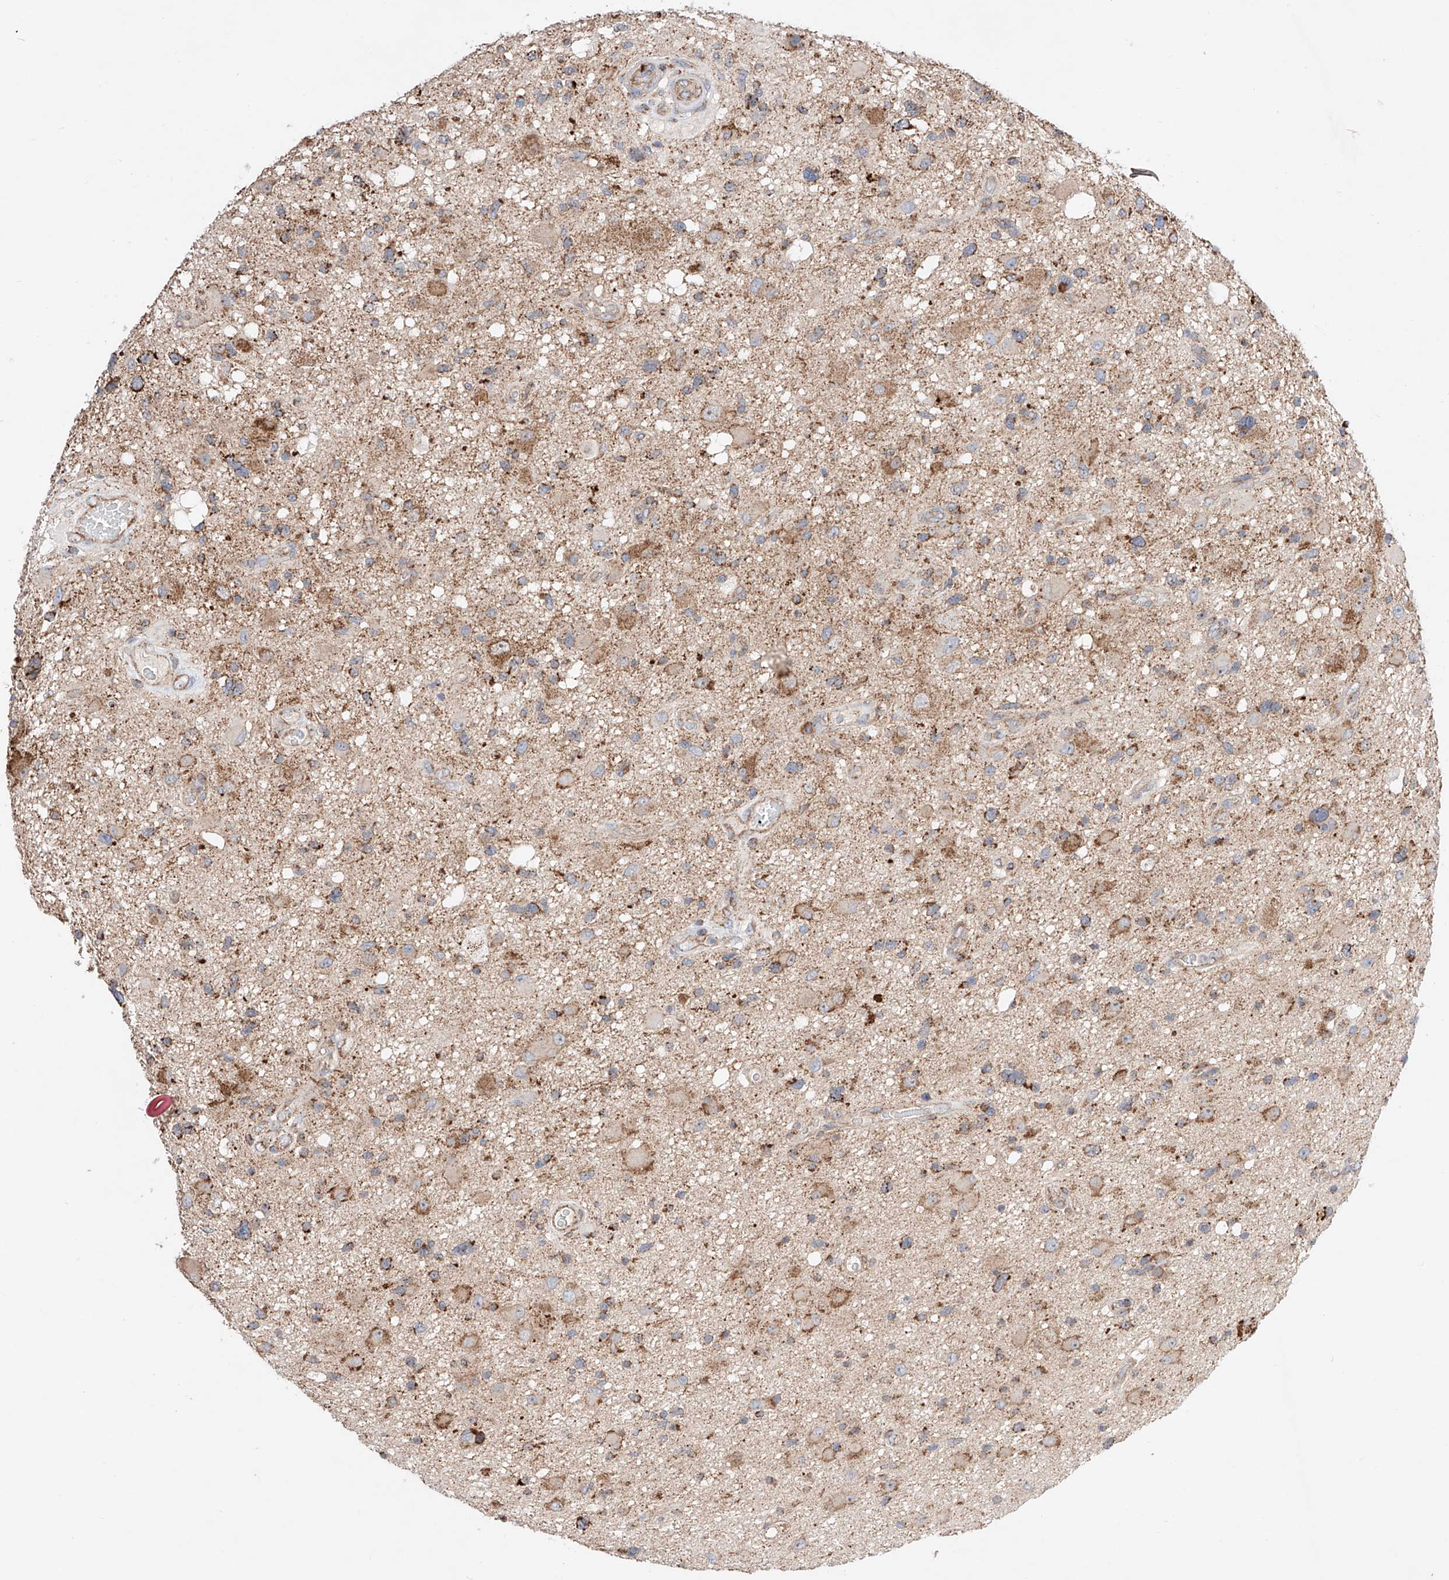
{"staining": {"intensity": "moderate", "quantity": "25%-75%", "location": "cytoplasmic/membranous"}, "tissue": "glioma", "cell_type": "Tumor cells", "image_type": "cancer", "snomed": [{"axis": "morphology", "description": "Glioma, malignant, High grade"}, {"axis": "topography", "description": "Brain"}], "caption": "Moderate cytoplasmic/membranous expression for a protein is present in approximately 25%-75% of tumor cells of glioma using IHC.", "gene": "KTI12", "patient": {"sex": "male", "age": 33}}